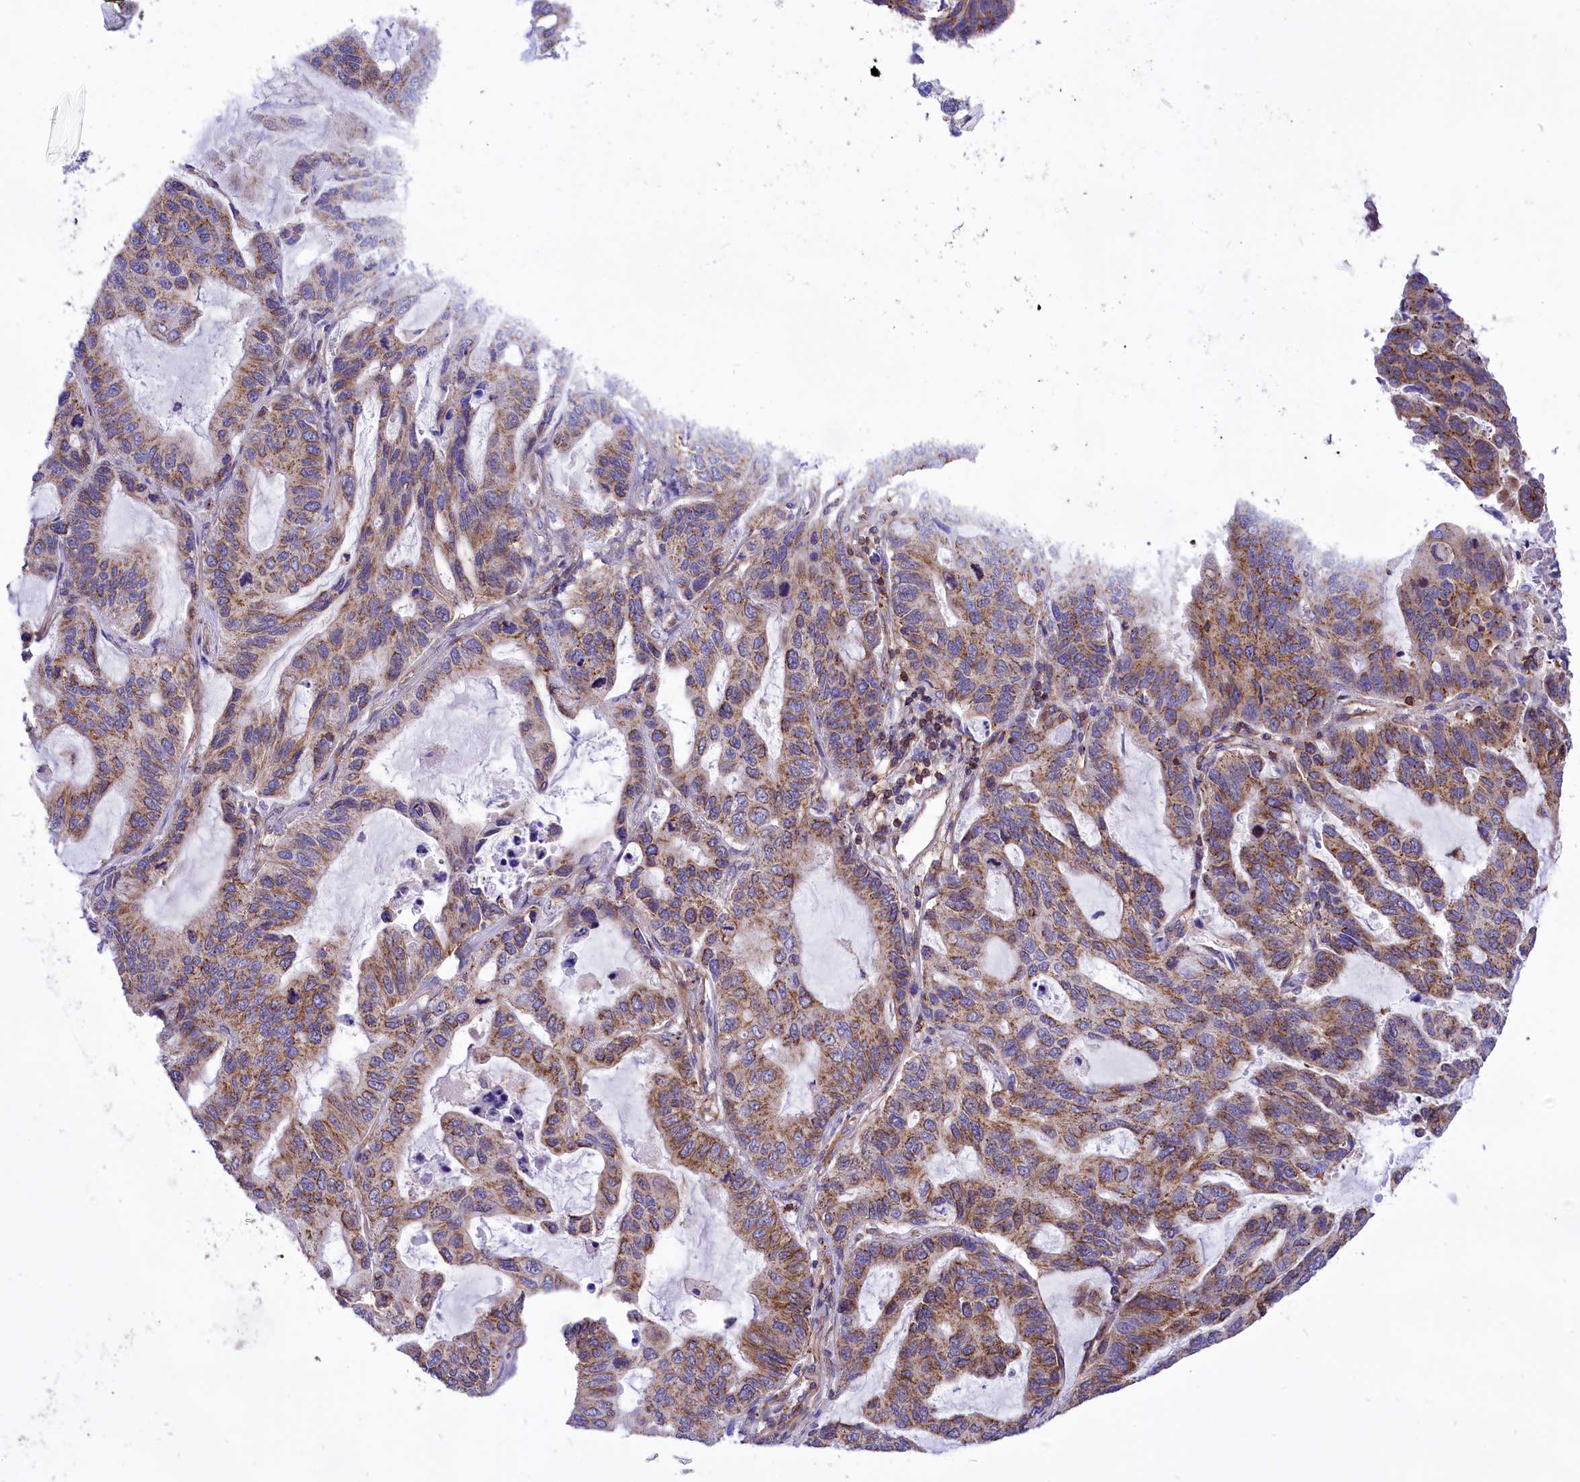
{"staining": {"intensity": "moderate", "quantity": ">75%", "location": "cytoplasmic/membranous"}, "tissue": "lung cancer", "cell_type": "Tumor cells", "image_type": "cancer", "snomed": [{"axis": "morphology", "description": "Adenocarcinoma, NOS"}, {"axis": "topography", "description": "Lung"}], "caption": "A micrograph of human lung adenocarcinoma stained for a protein displays moderate cytoplasmic/membranous brown staining in tumor cells.", "gene": "SEPTIN9", "patient": {"sex": "male", "age": 64}}